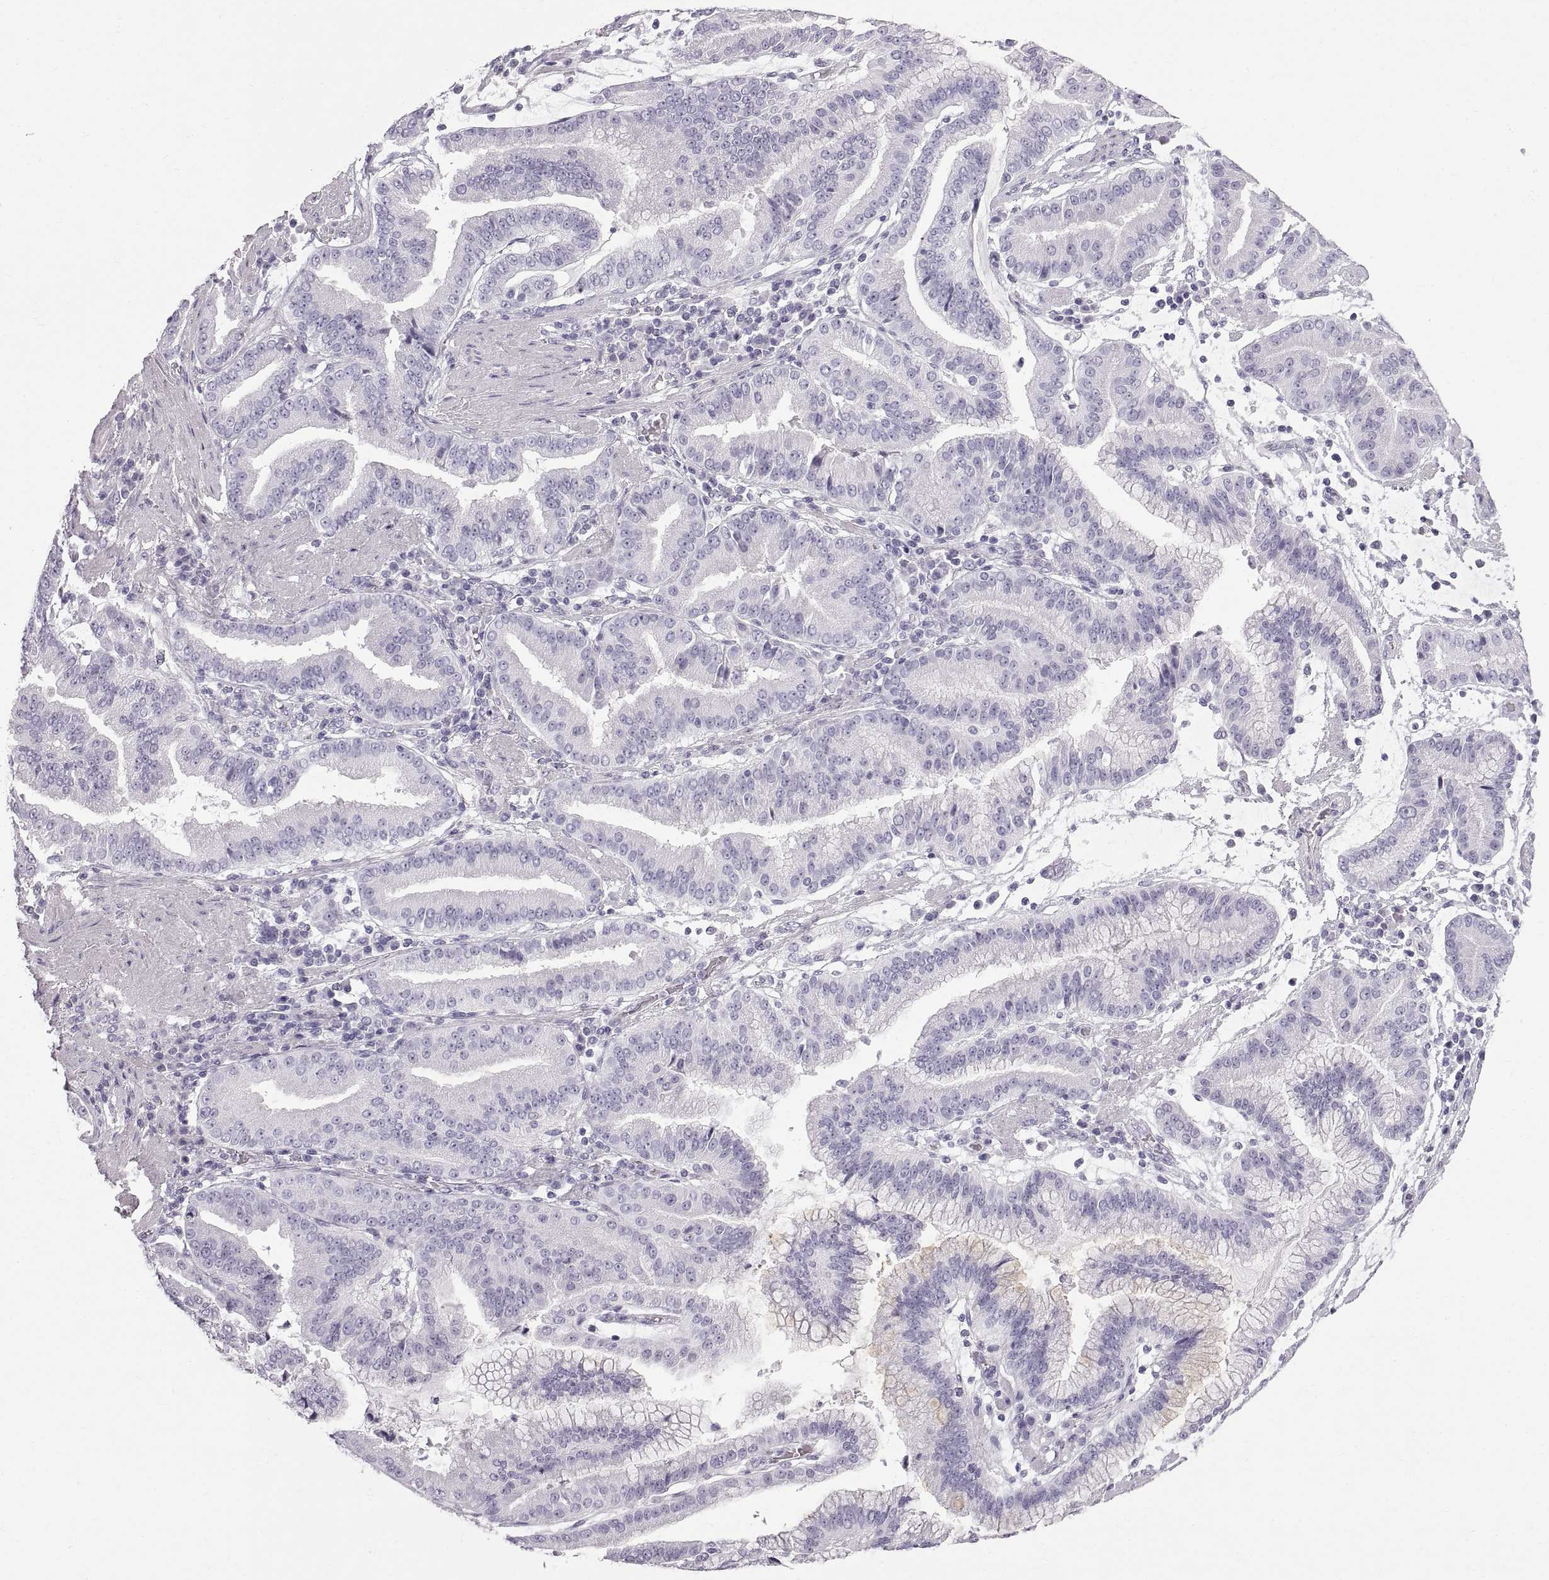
{"staining": {"intensity": "negative", "quantity": "none", "location": "none"}, "tissue": "stomach cancer", "cell_type": "Tumor cells", "image_type": "cancer", "snomed": [{"axis": "morphology", "description": "Adenocarcinoma, NOS"}, {"axis": "topography", "description": "Stomach"}], "caption": "A high-resolution image shows IHC staining of stomach cancer, which exhibits no significant positivity in tumor cells.", "gene": "WFDC8", "patient": {"sex": "male", "age": 83}}